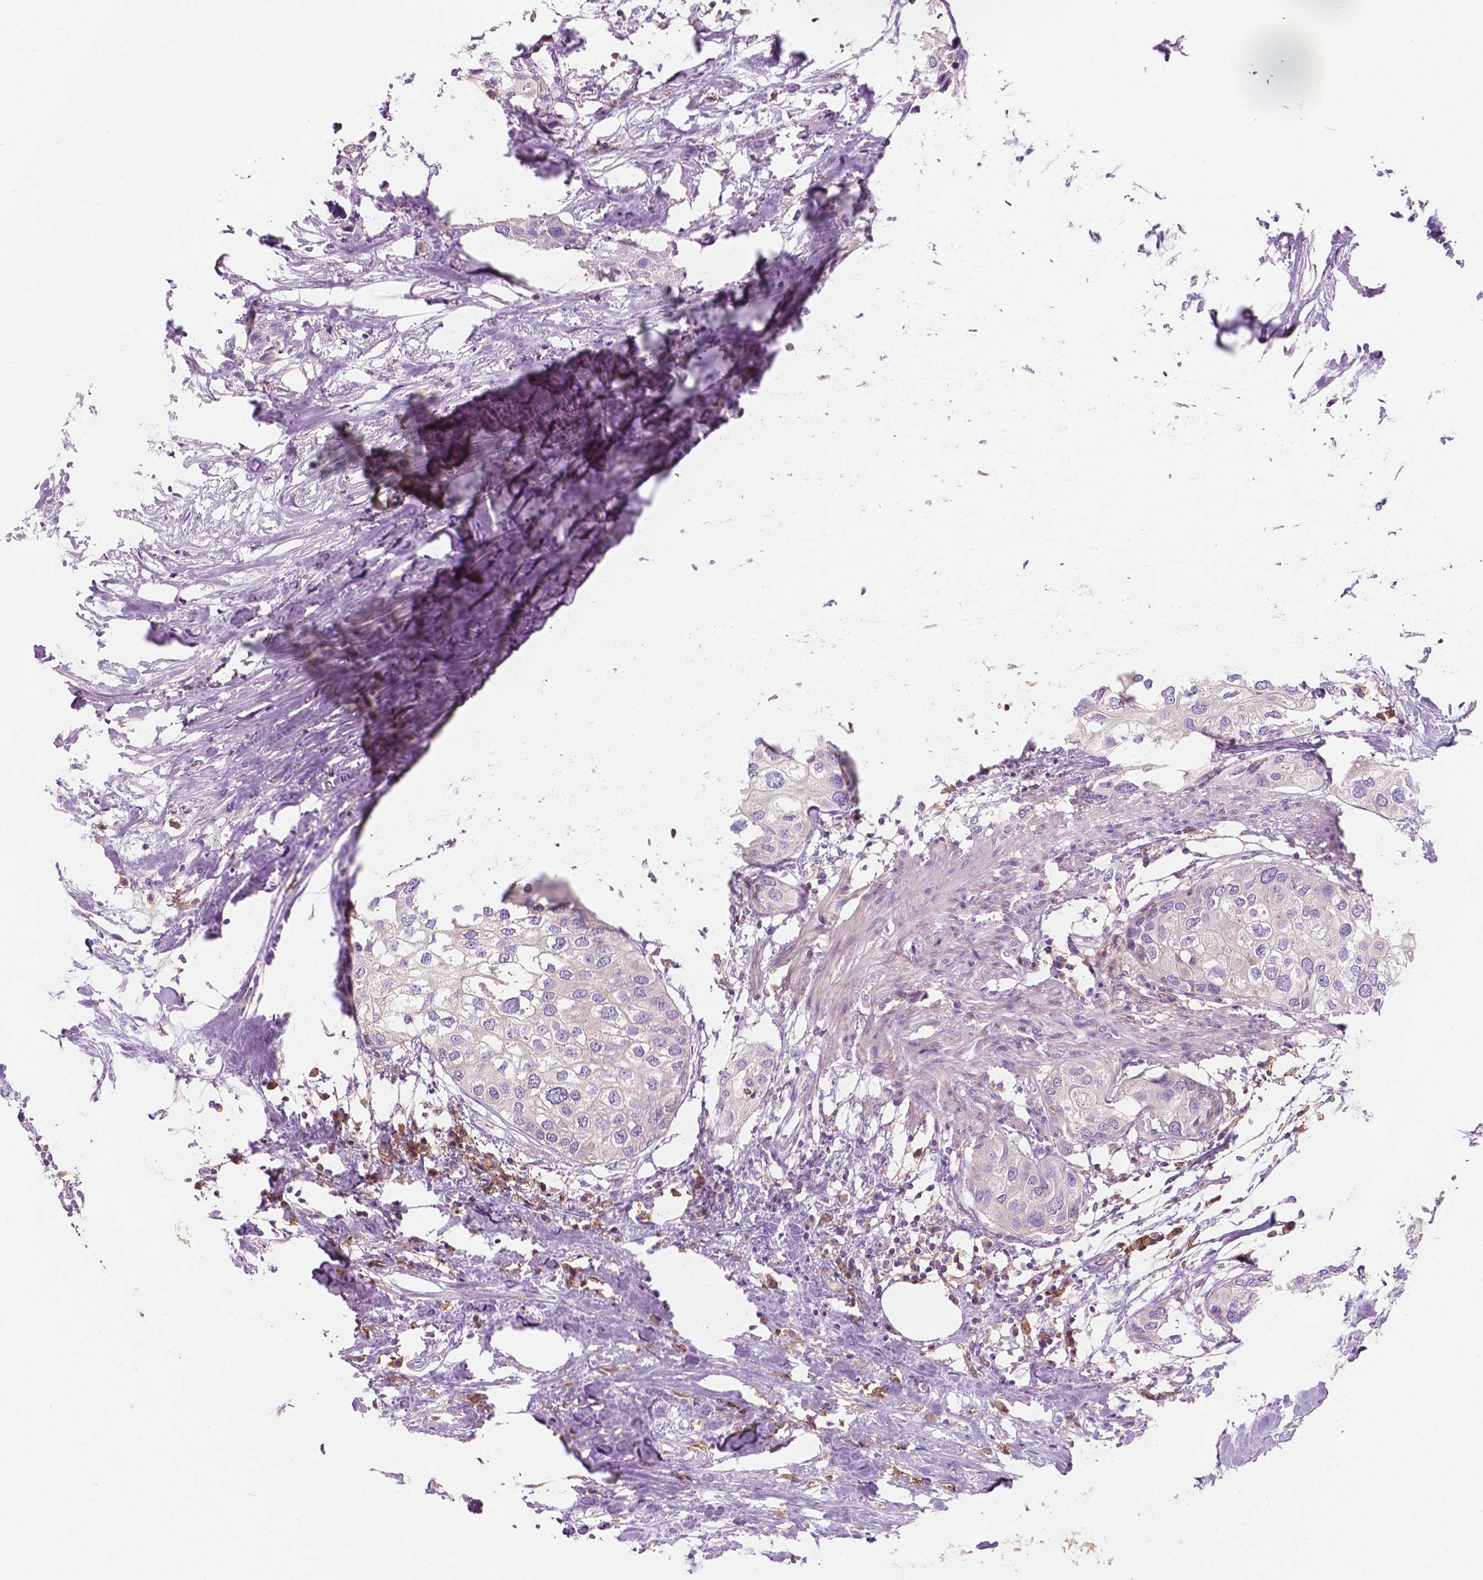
{"staining": {"intensity": "negative", "quantity": "none", "location": "none"}, "tissue": "urothelial cancer", "cell_type": "Tumor cells", "image_type": "cancer", "snomed": [{"axis": "morphology", "description": "Urothelial carcinoma, High grade"}, {"axis": "topography", "description": "Urinary bladder"}], "caption": "DAB (3,3'-diaminobenzidine) immunohistochemical staining of urothelial cancer reveals no significant positivity in tumor cells.", "gene": "SEMA4A", "patient": {"sex": "male", "age": 64}}